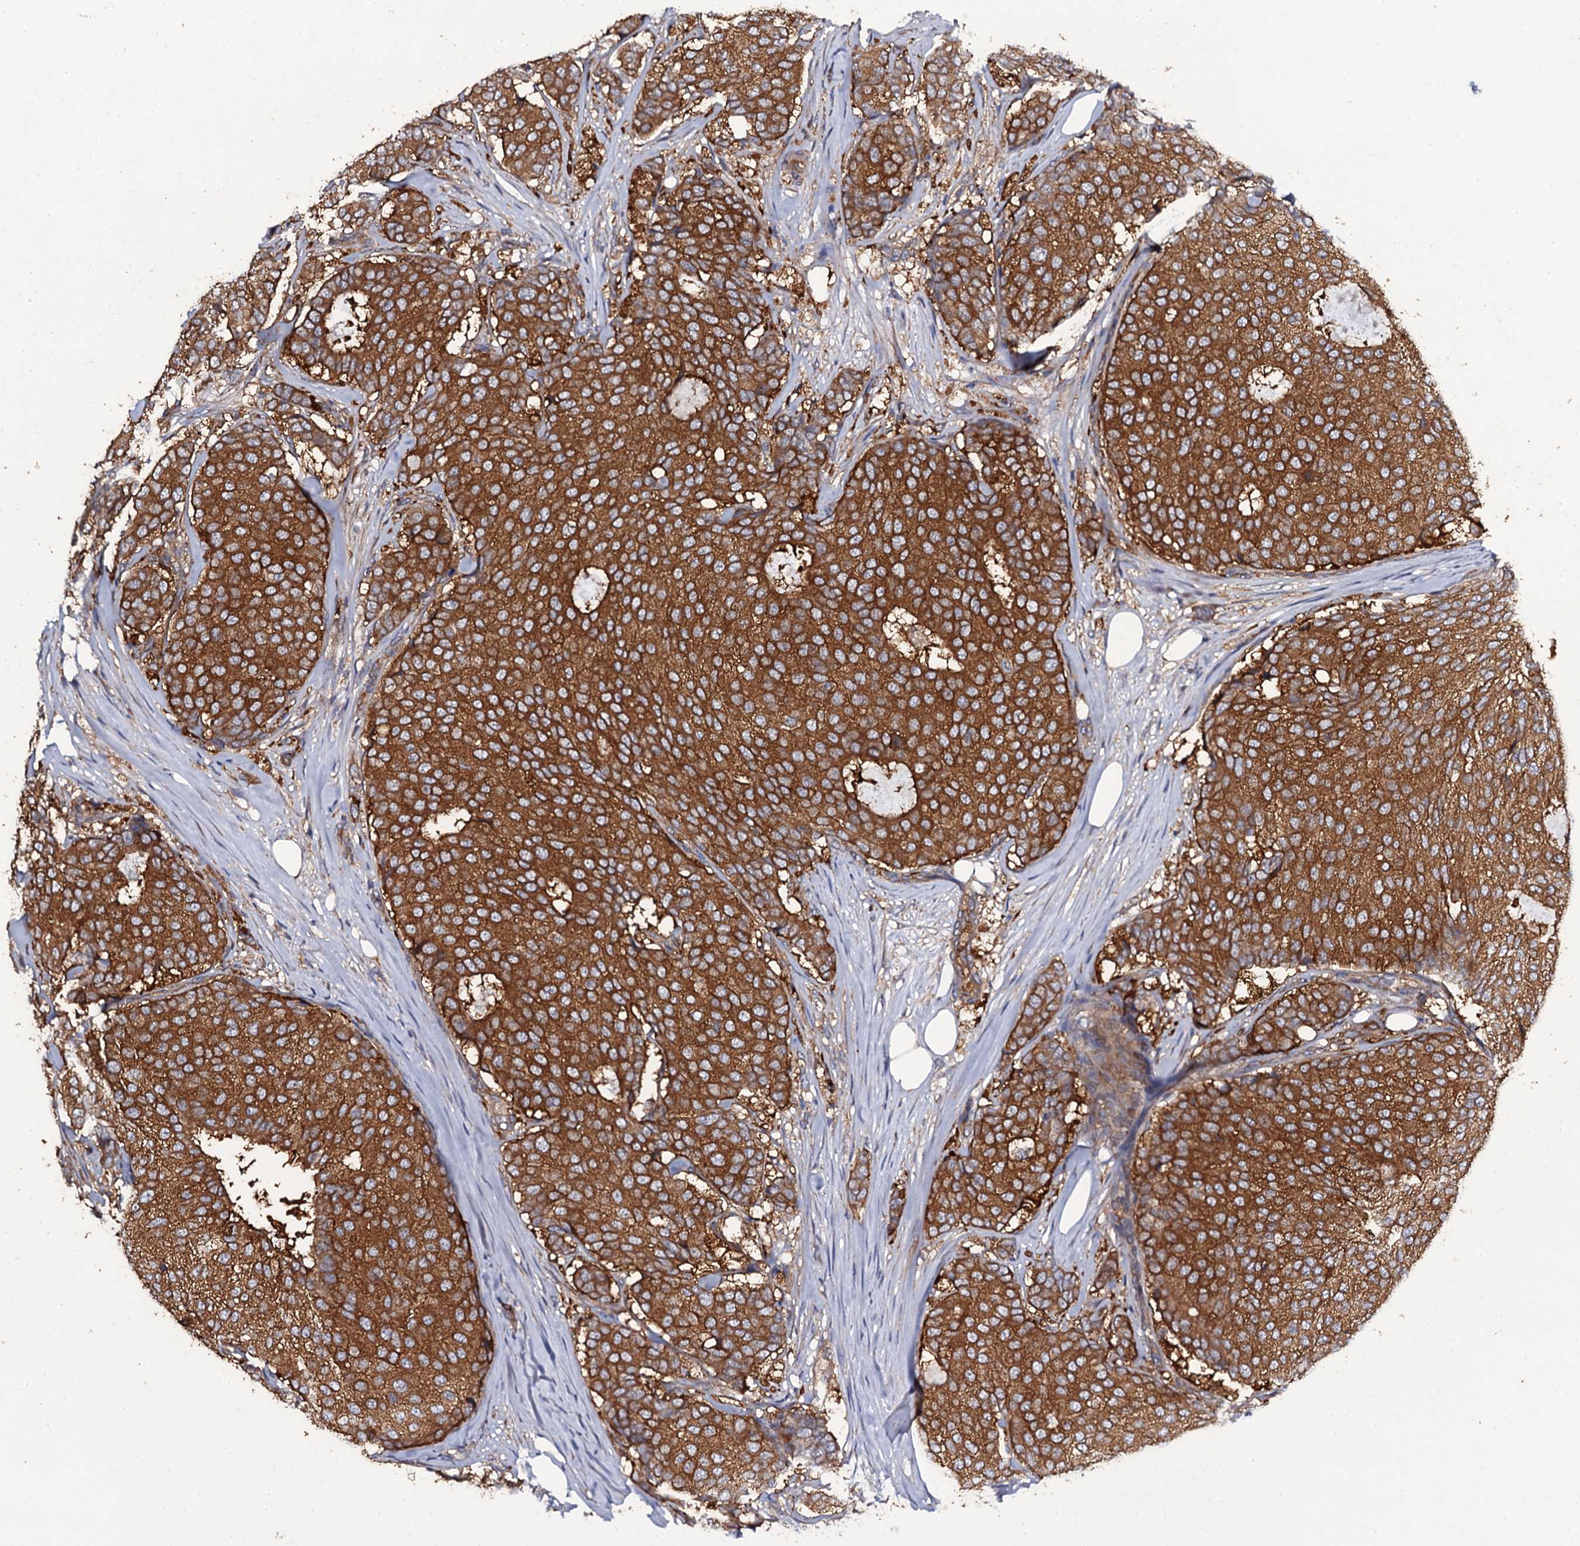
{"staining": {"intensity": "strong", "quantity": ">75%", "location": "cytoplasmic/membranous"}, "tissue": "breast cancer", "cell_type": "Tumor cells", "image_type": "cancer", "snomed": [{"axis": "morphology", "description": "Duct carcinoma"}, {"axis": "topography", "description": "Breast"}], "caption": "Human breast invasive ductal carcinoma stained with a brown dye exhibits strong cytoplasmic/membranous positive expression in about >75% of tumor cells.", "gene": "TTC23", "patient": {"sex": "female", "age": 75}}